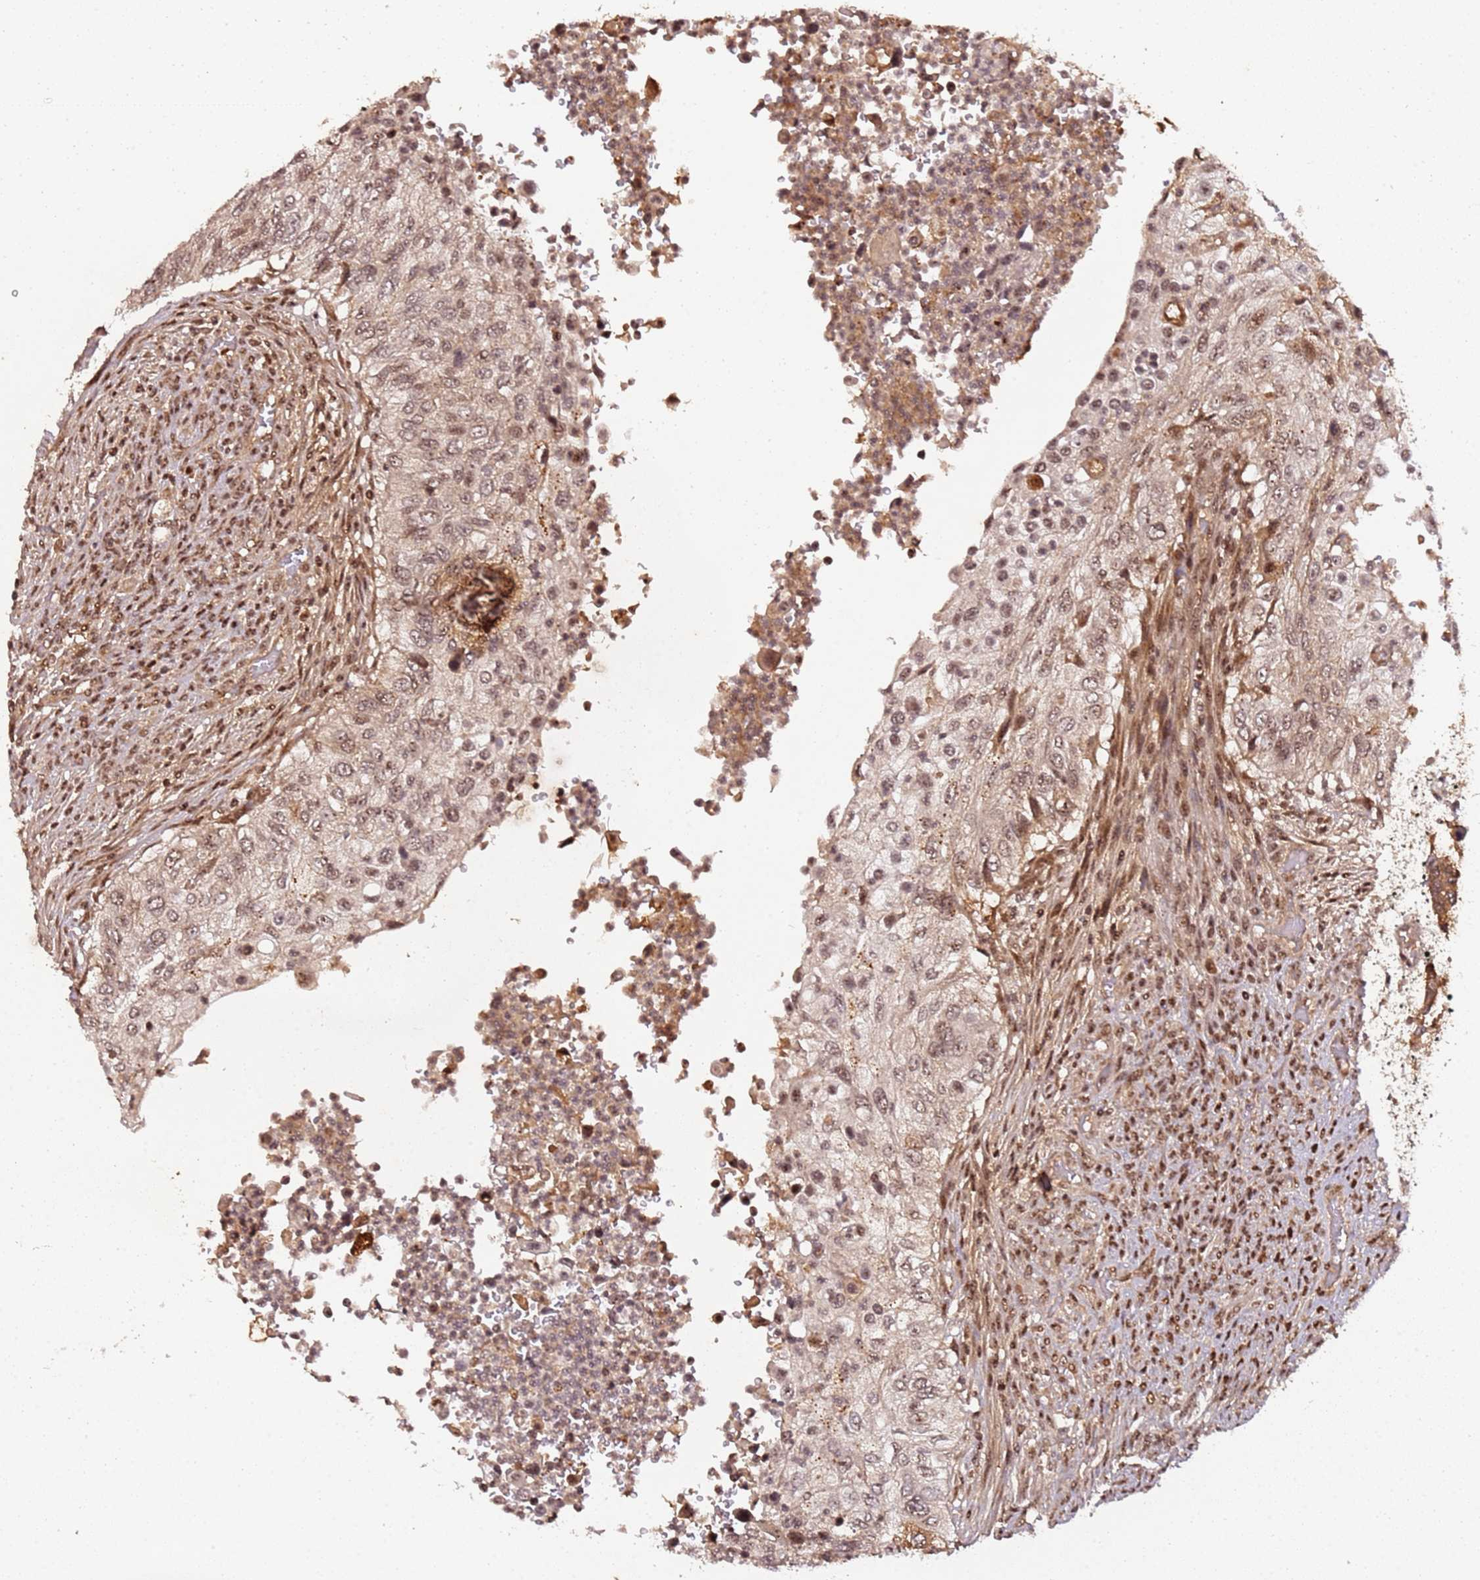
{"staining": {"intensity": "moderate", "quantity": ">75%", "location": "nuclear"}, "tissue": "urothelial cancer", "cell_type": "Tumor cells", "image_type": "cancer", "snomed": [{"axis": "morphology", "description": "Urothelial carcinoma, High grade"}, {"axis": "topography", "description": "Urinary bladder"}], "caption": "Immunohistochemical staining of human high-grade urothelial carcinoma shows medium levels of moderate nuclear positivity in approximately >75% of tumor cells.", "gene": "COL1A2", "patient": {"sex": "female", "age": 60}}